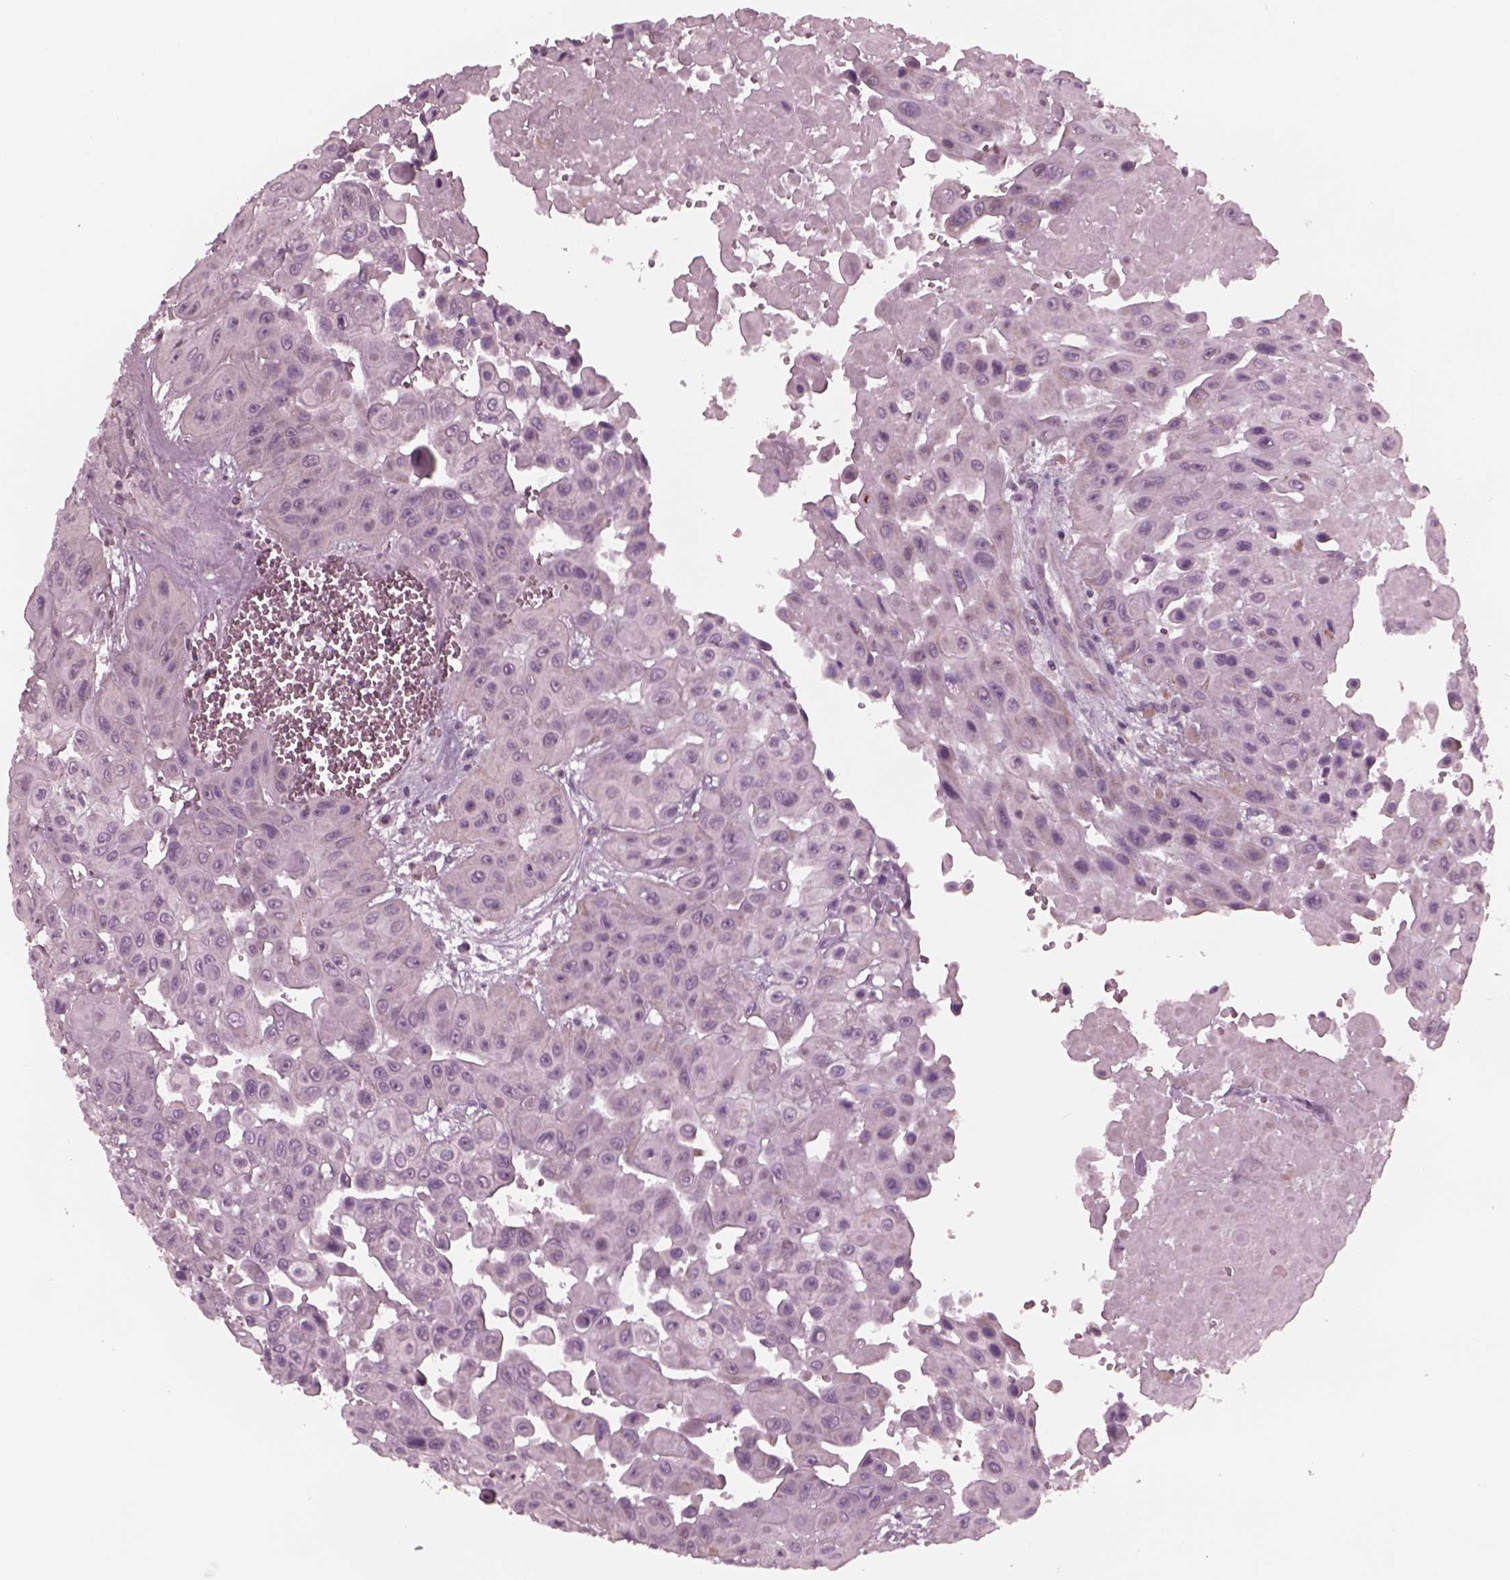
{"staining": {"intensity": "negative", "quantity": "none", "location": "none"}, "tissue": "head and neck cancer", "cell_type": "Tumor cells", "image_type": "cancer", "snomed": [{"axis": "morphology", "description": "Adenocarcinoma, NOS"}, {"axis": "topography", "description": "Head-Neck"}], "caption": "This is an IHC histopathology image of adenocarcinoma (head and neck). There is no positivity in tumor cells.", "gene": "CELSR3", "patient": {"sex": "male", "age": 73}}